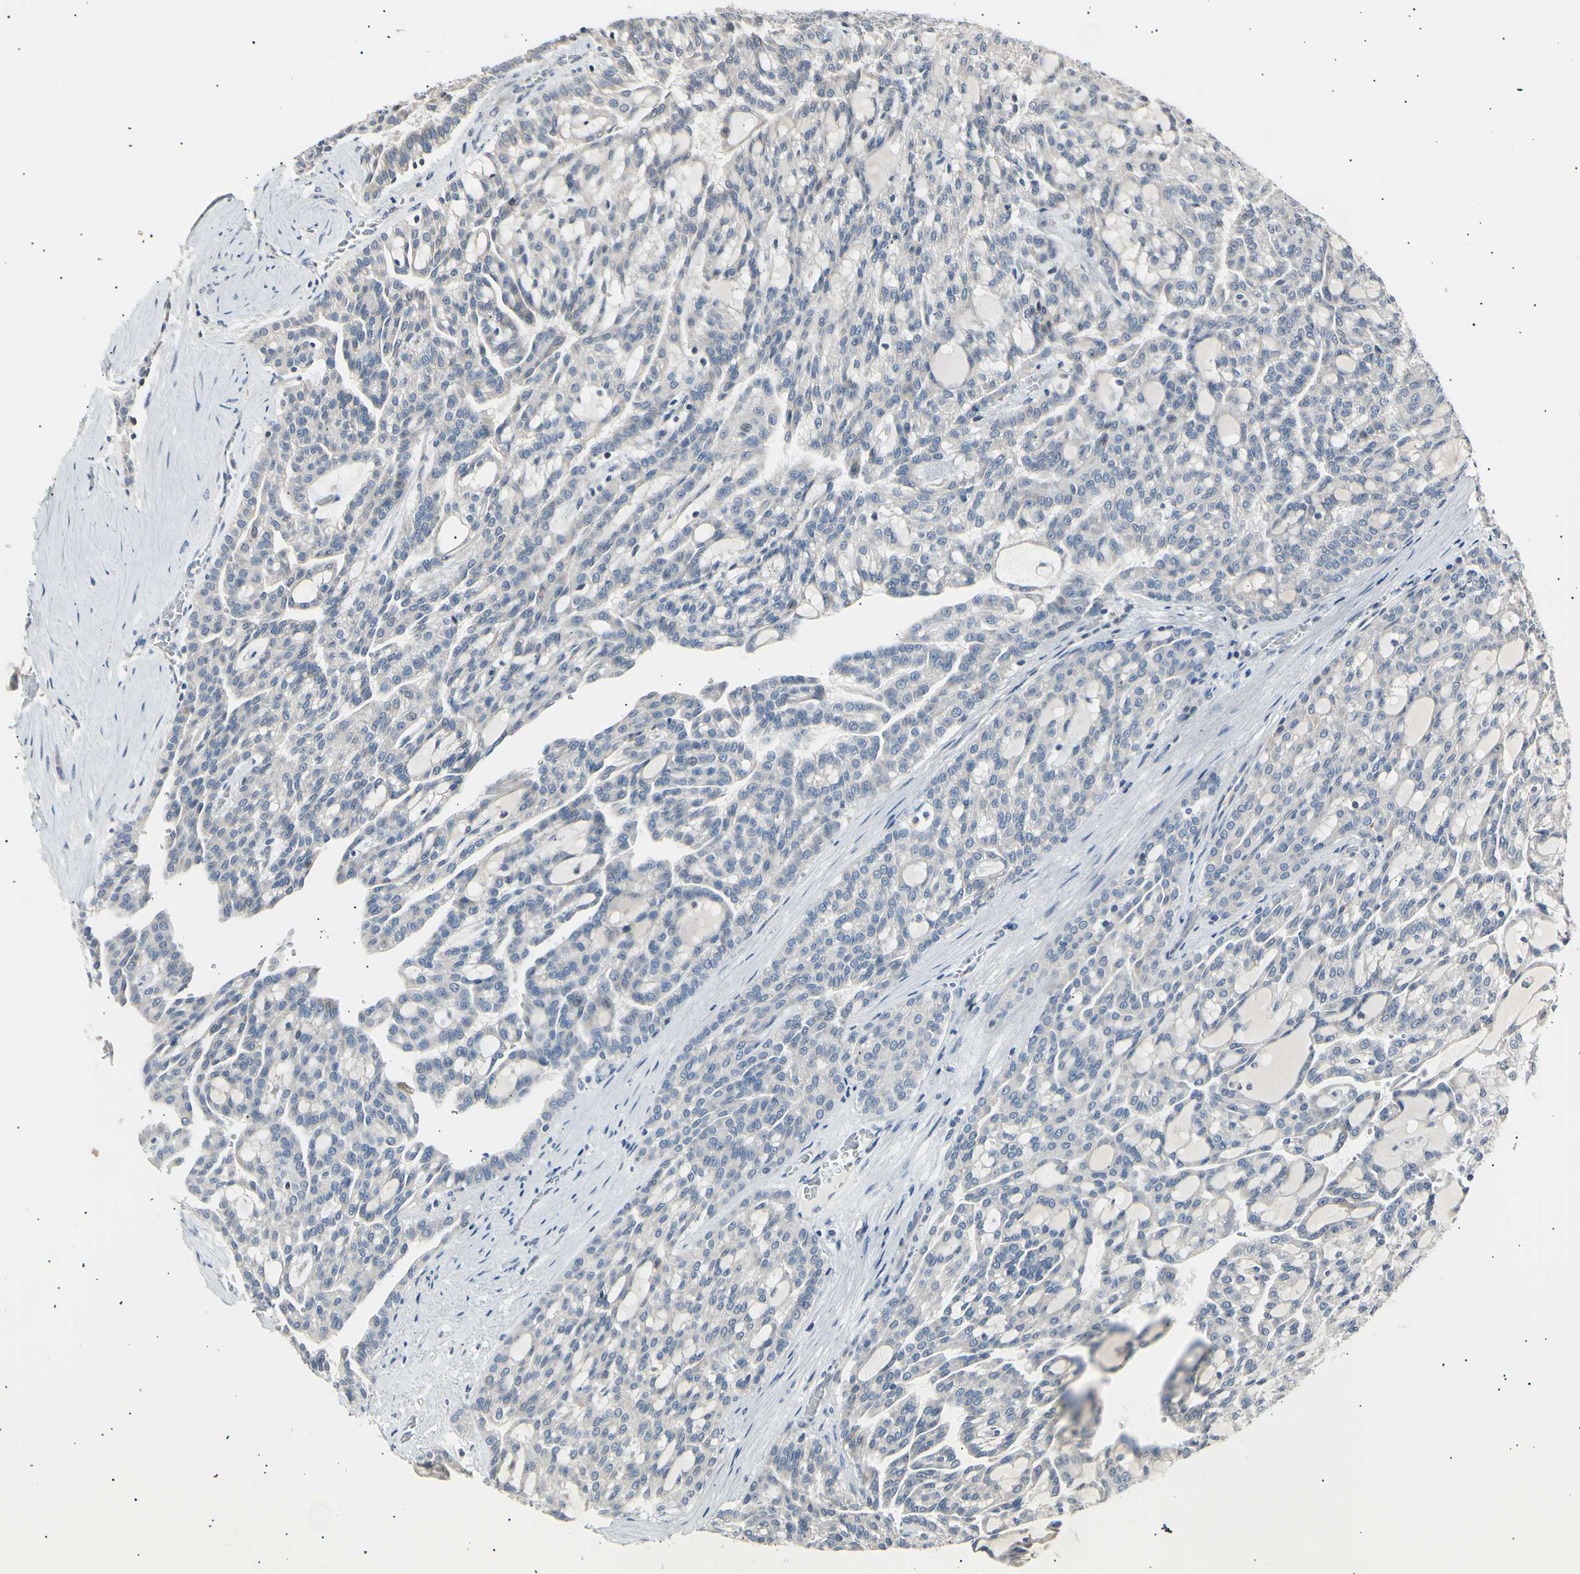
{"staining": {"intensity": "negative", "quantity": "none", "location": "none"}, "tissue": "renal cancer", "cell_type": "Tumor cells", "image_type": "cancer", "snomed": [{"axis": "morphology", "description": "Adenocarcinoma, NOS"}, {"axis": "topography", "description": "Kidney"}], "caption": "There is no significant expression in tumor cells of adenocarcinoma (renal).", "gene": "ITGA6", "patient": {"sex": "male", "age": 63}}